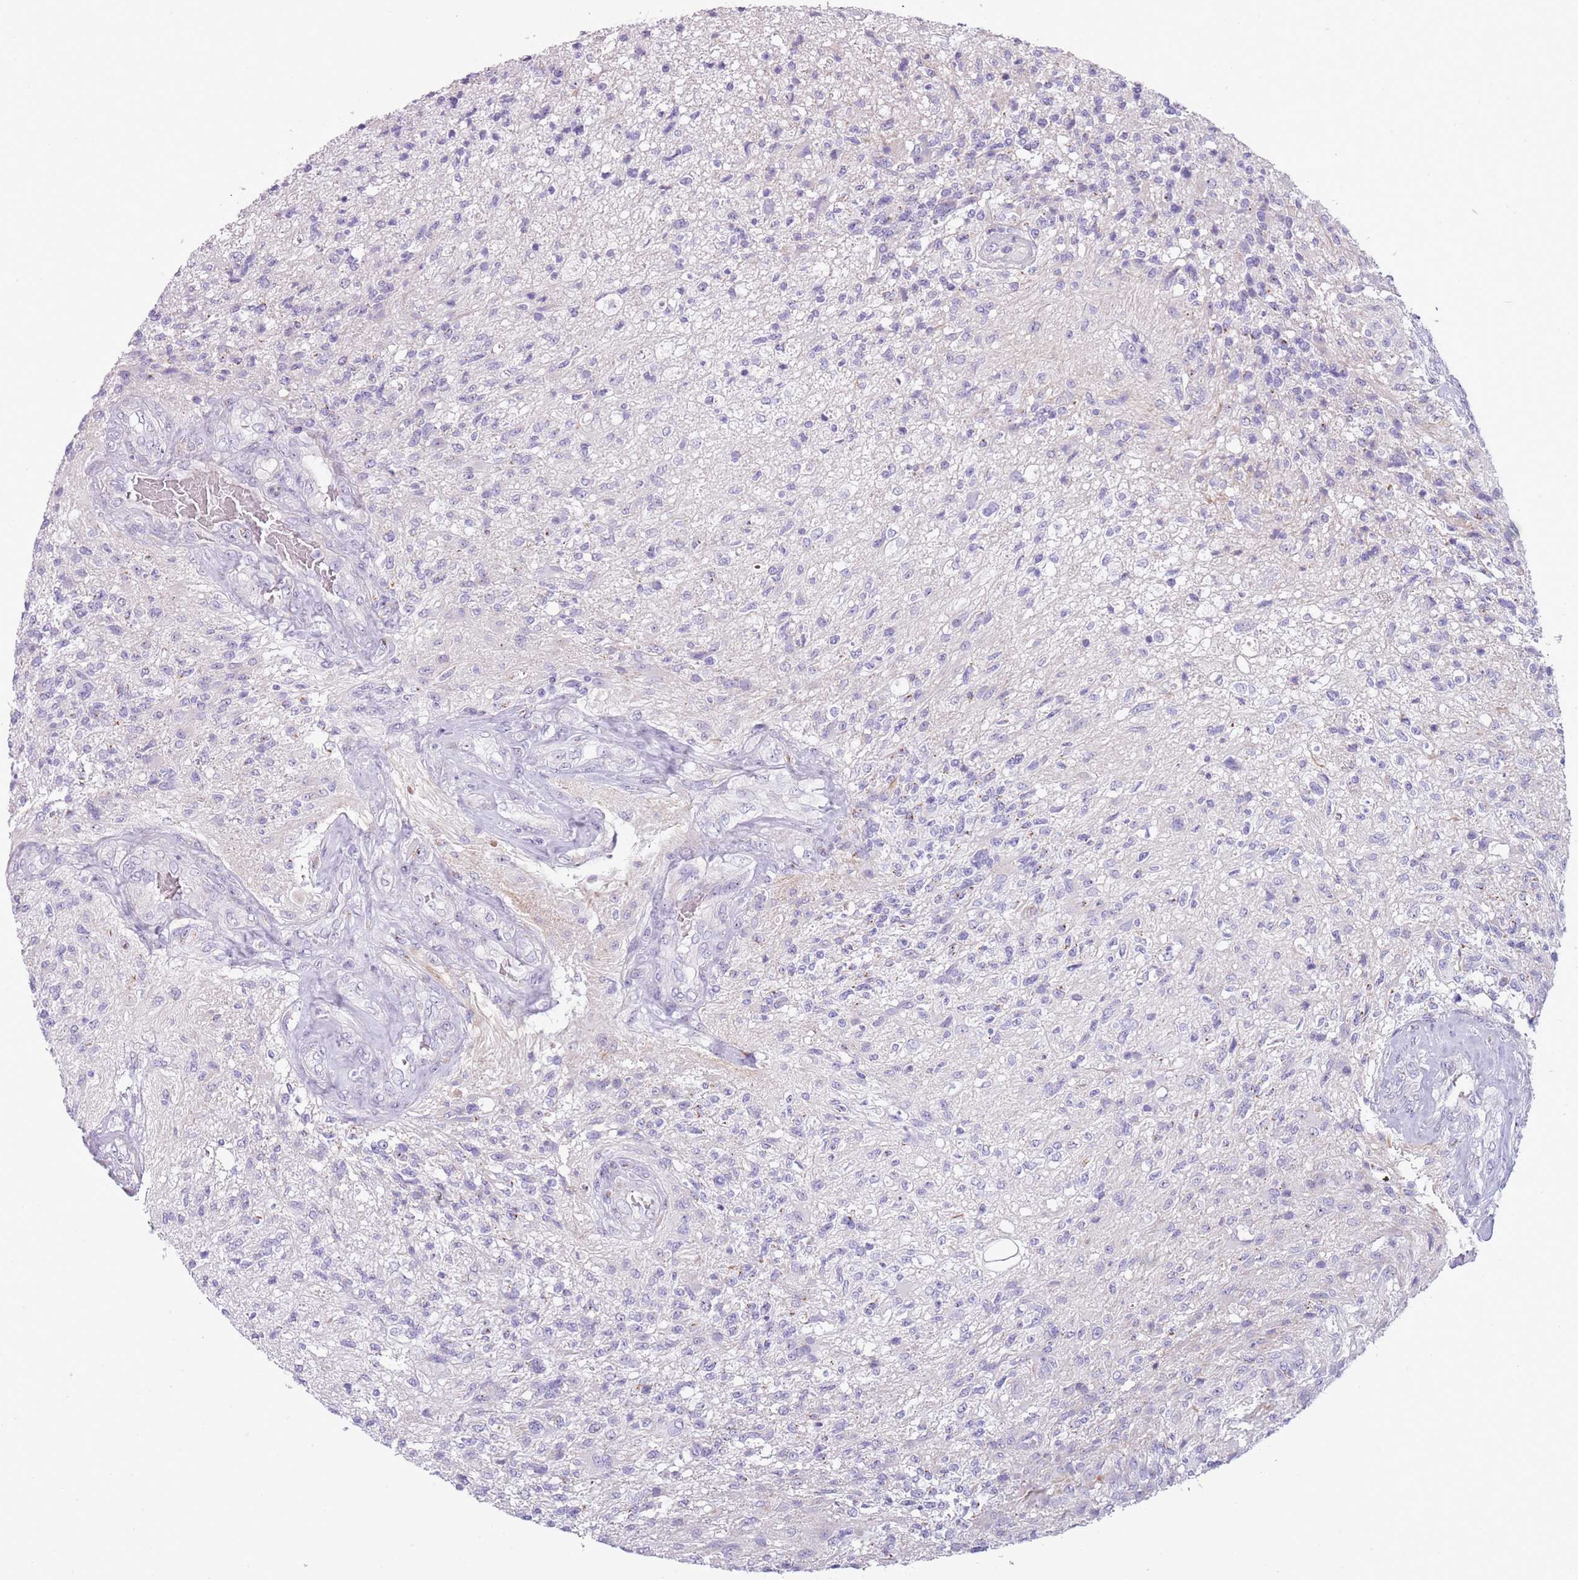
{"staining": {"intensity": "negative", "quantity": "none", "location": "none"}, "tissue": "glioma", "cell_type": "Tumor cells", "image_type": "cancer", "snomed": [{"axis": "morphology", "description": "Glioma, malignant, High grade"}, {"axis": "topography", "description": "Brain"}], "caption": "Tumor cells are negative for protein expression in human glioma.", "gene": "NBPF6", "patient": {"sex": "male", "age": 56}}